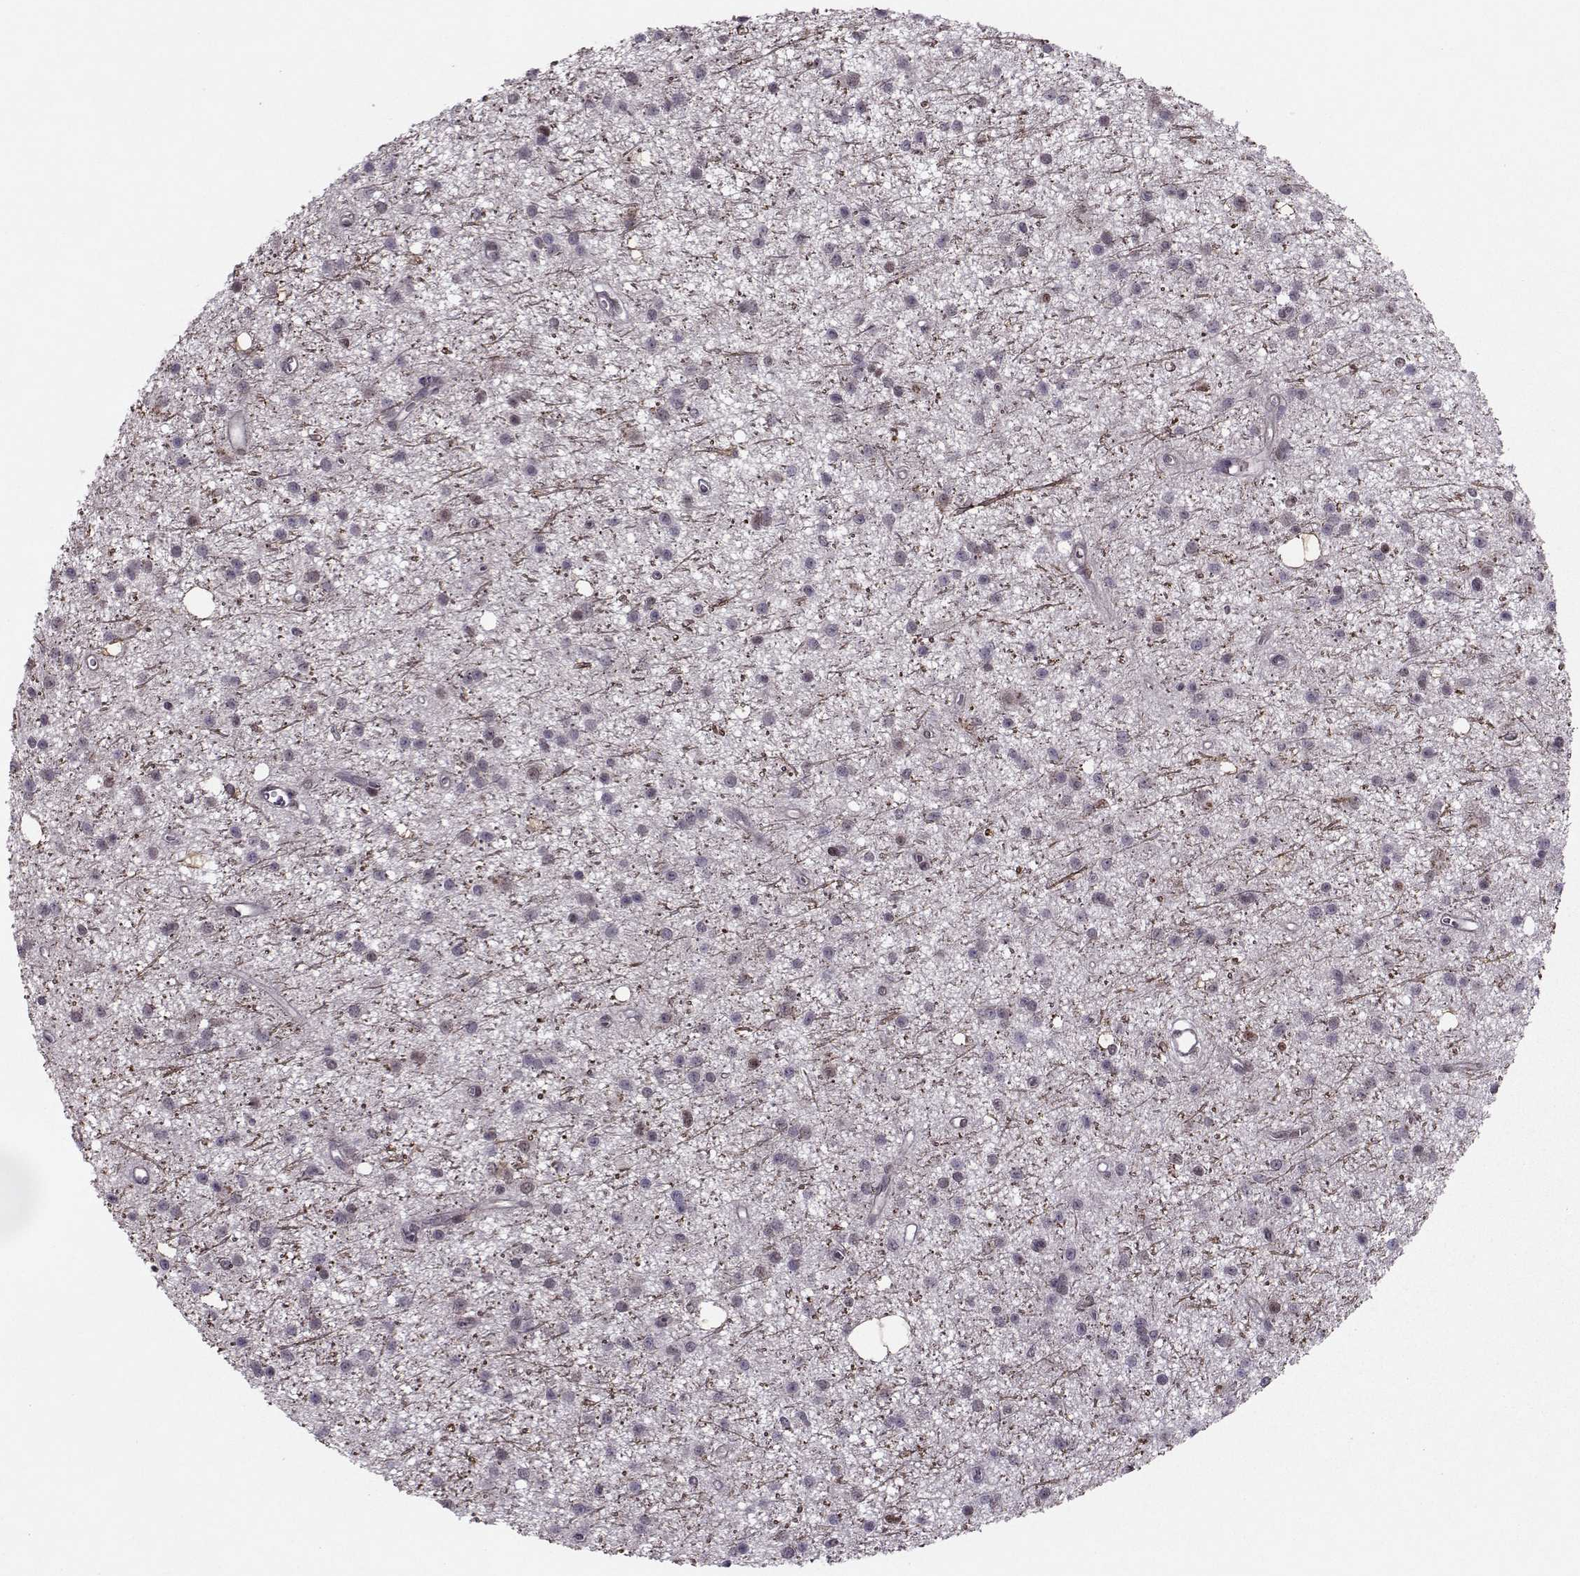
{"staining": {"intensity": "negative", "quantity": "none", "location": "none"}, "tissue": "glioma", "cell_type": "Tumor cells", "image_type": "cancer", "snomed": [{"axis": "morphology", "description": "Glioma, malignant, Low grade"}, {"axis": "topography", "description": "Brain"}], "caption": "This histopathology image is of glioma stained with immunohistochemistry to label a protein in brown with the nuclei are counter-stained blue. There is no staining in tumor cells.", "gene": "CDK4", "patient": {"sex": "male", "age": 27}}